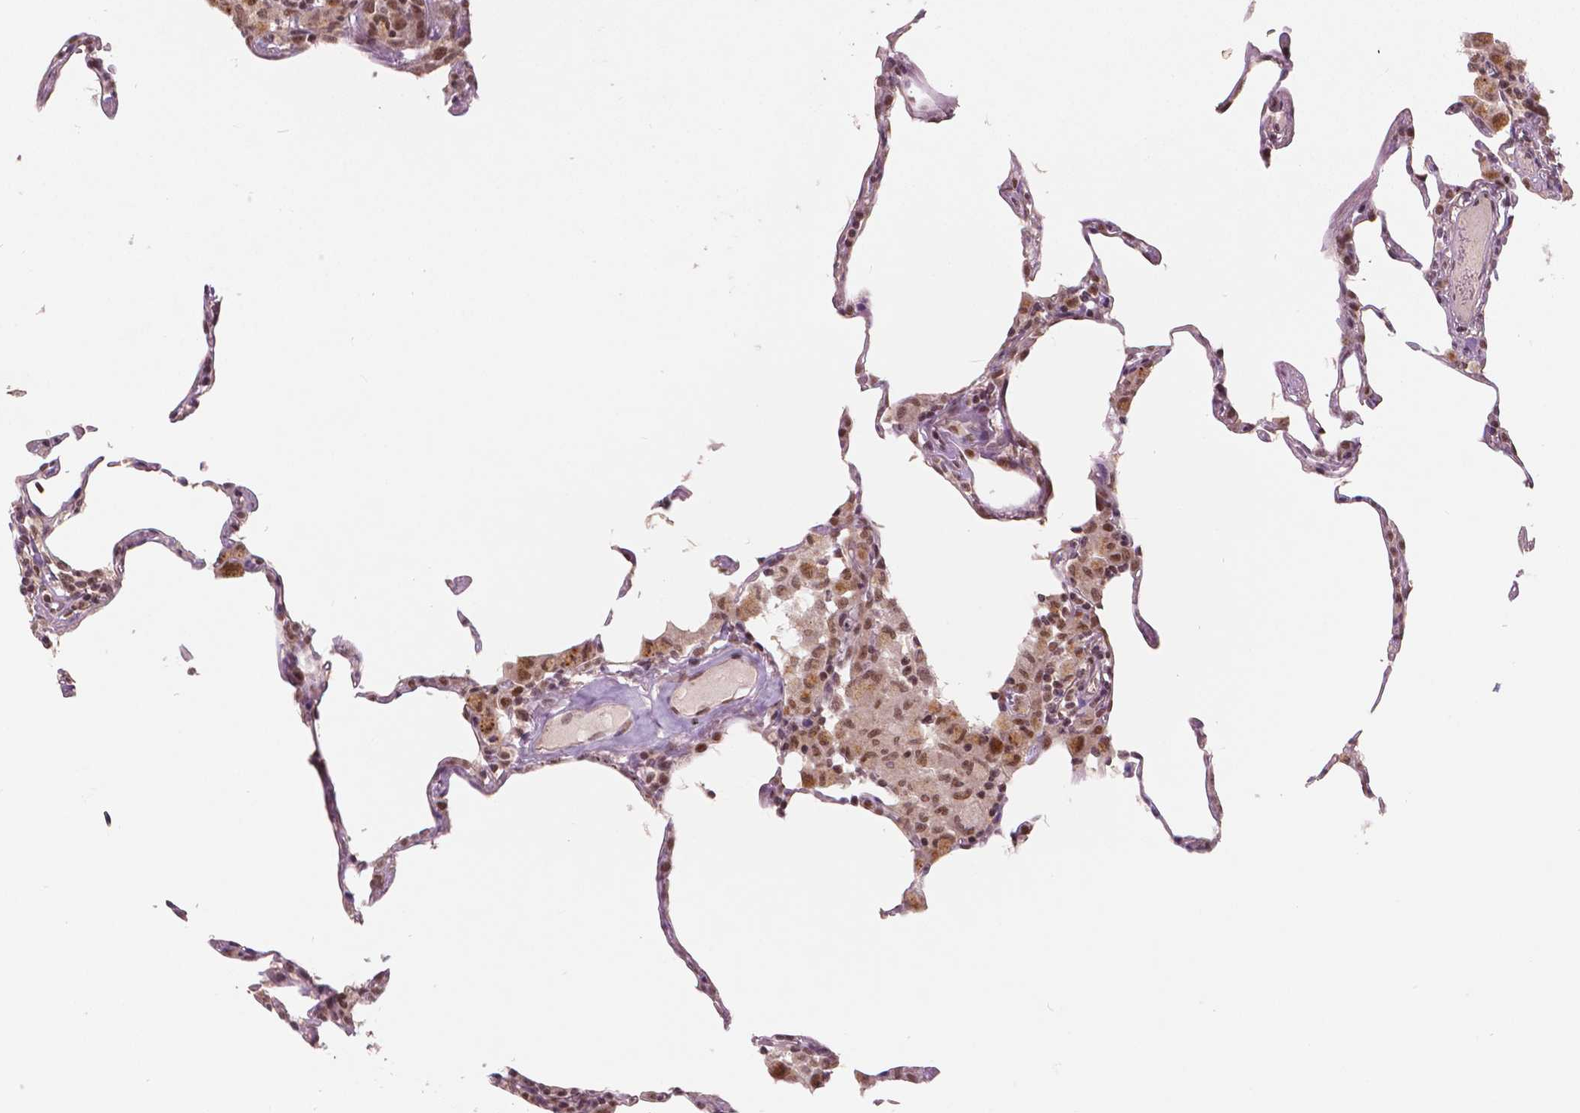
{"staining": {"intensity": "moderate", "quantity": "<25%", "location": "nuclear"}, "tissue": "lung", "cell_type": "Alveolar cells", "image_type": "normal", "snomed": [{"axis": "morphology", "description": "Normal tissue, NOS"}, {"axis": "topography", "description": "Lung"}], "caption": "A photomicrograph showing moderate nuclear expression in approximately <25% of alveolar cells in unremarkable lung, as visualized by brown immunohistochemical staining.", "gene": "NSD2", "patient": {"sex": "female", "age": 57}}